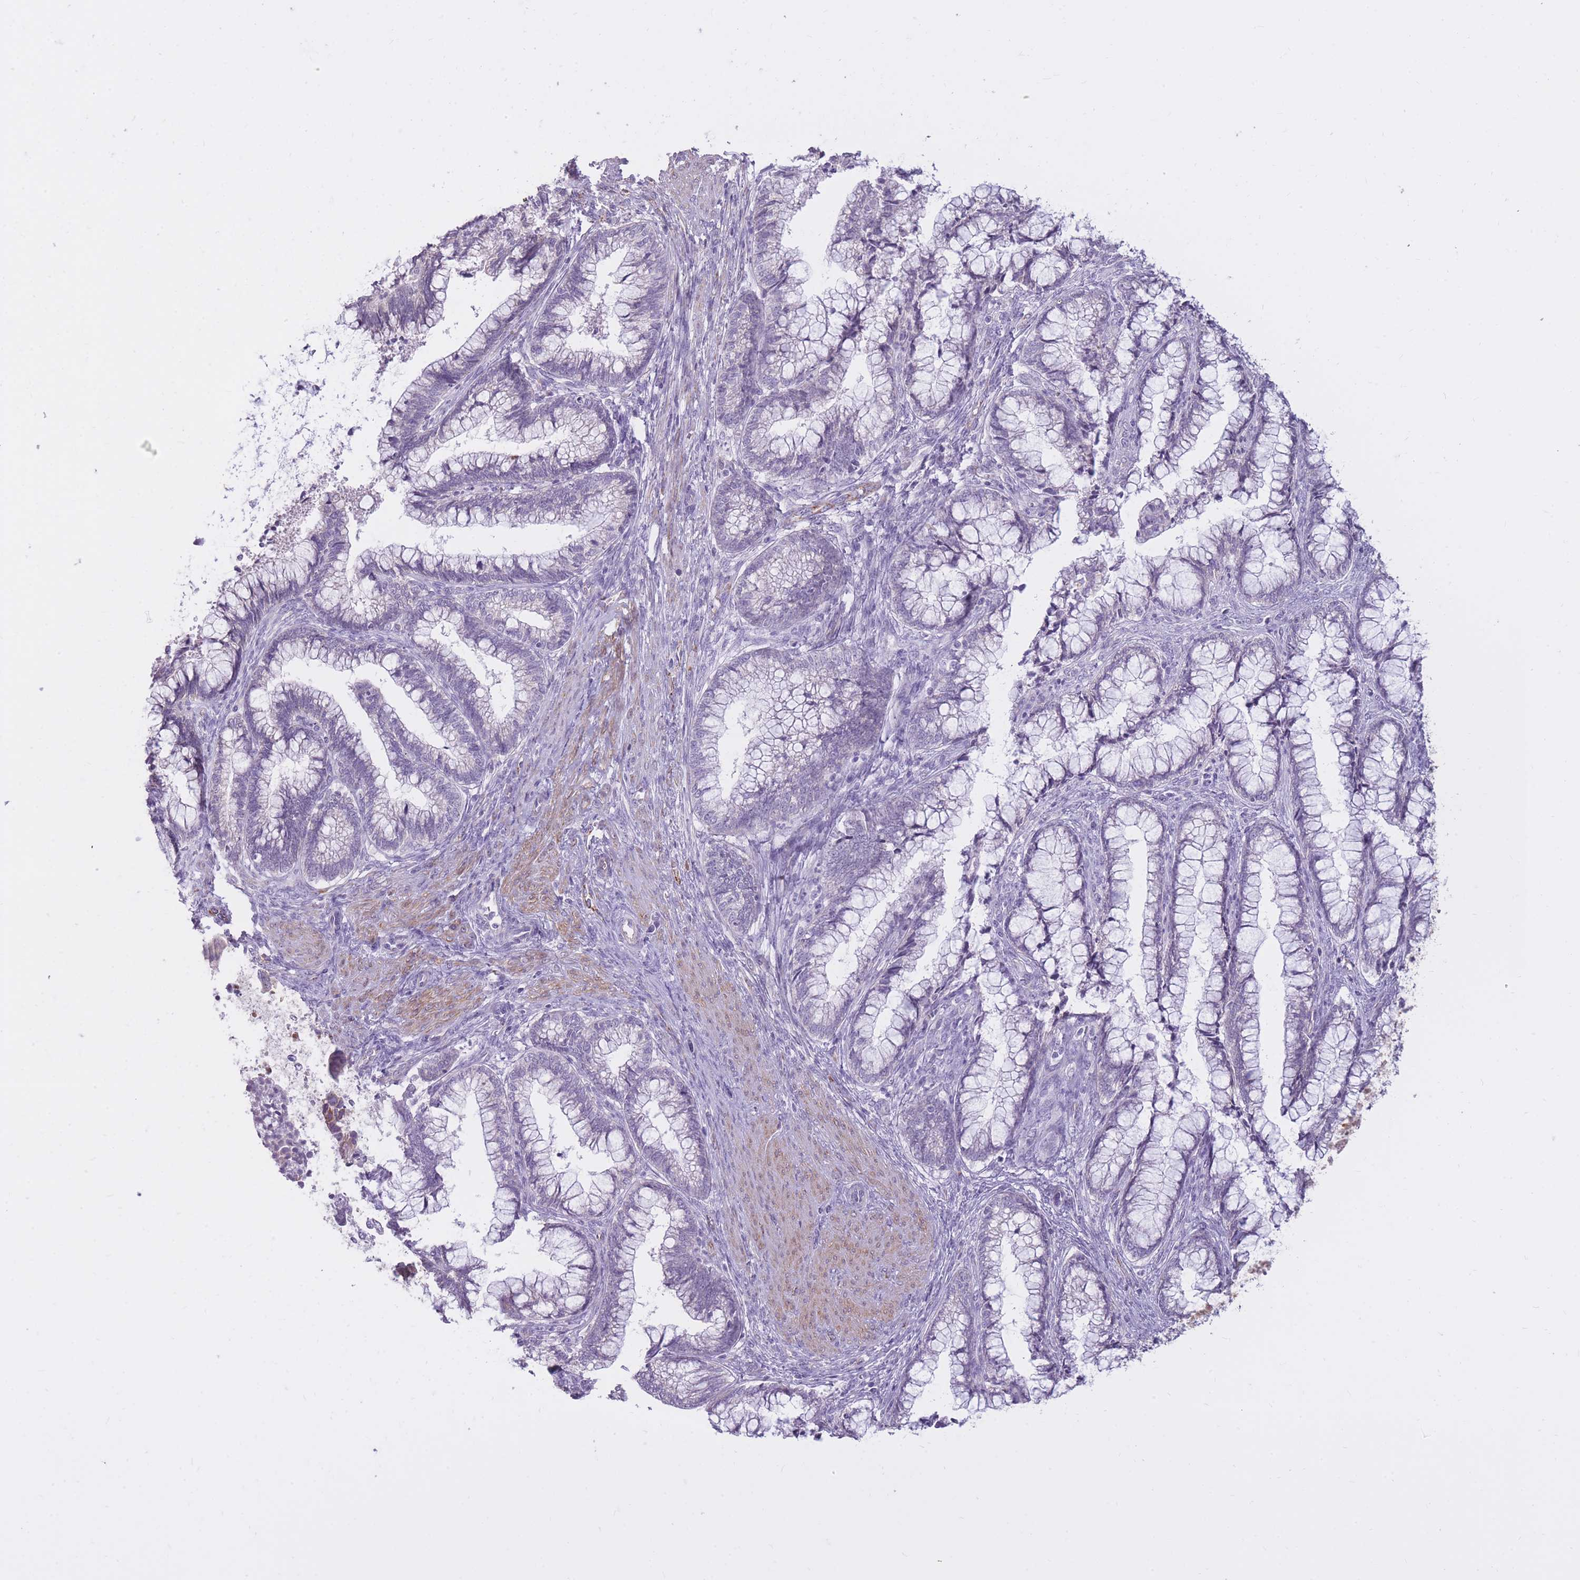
{"staining": {"intensity": "negative", "quantity": "none", "location": "none"}, "tissue": "cervical cancer", "cell_type": "Tumor cells", "image_type": "cancer", "snomed": [{"axis": "morphology", "description": "Adenocarcinoma, NOS"}, {"axis": "topography", "description": "Cervix"}], "caption": "There is no significant expression in tumor cells of cervical cancer (adenocarcinoma).", "gene": "RNF170", "patient": {"sex": "female", "age": 44}}